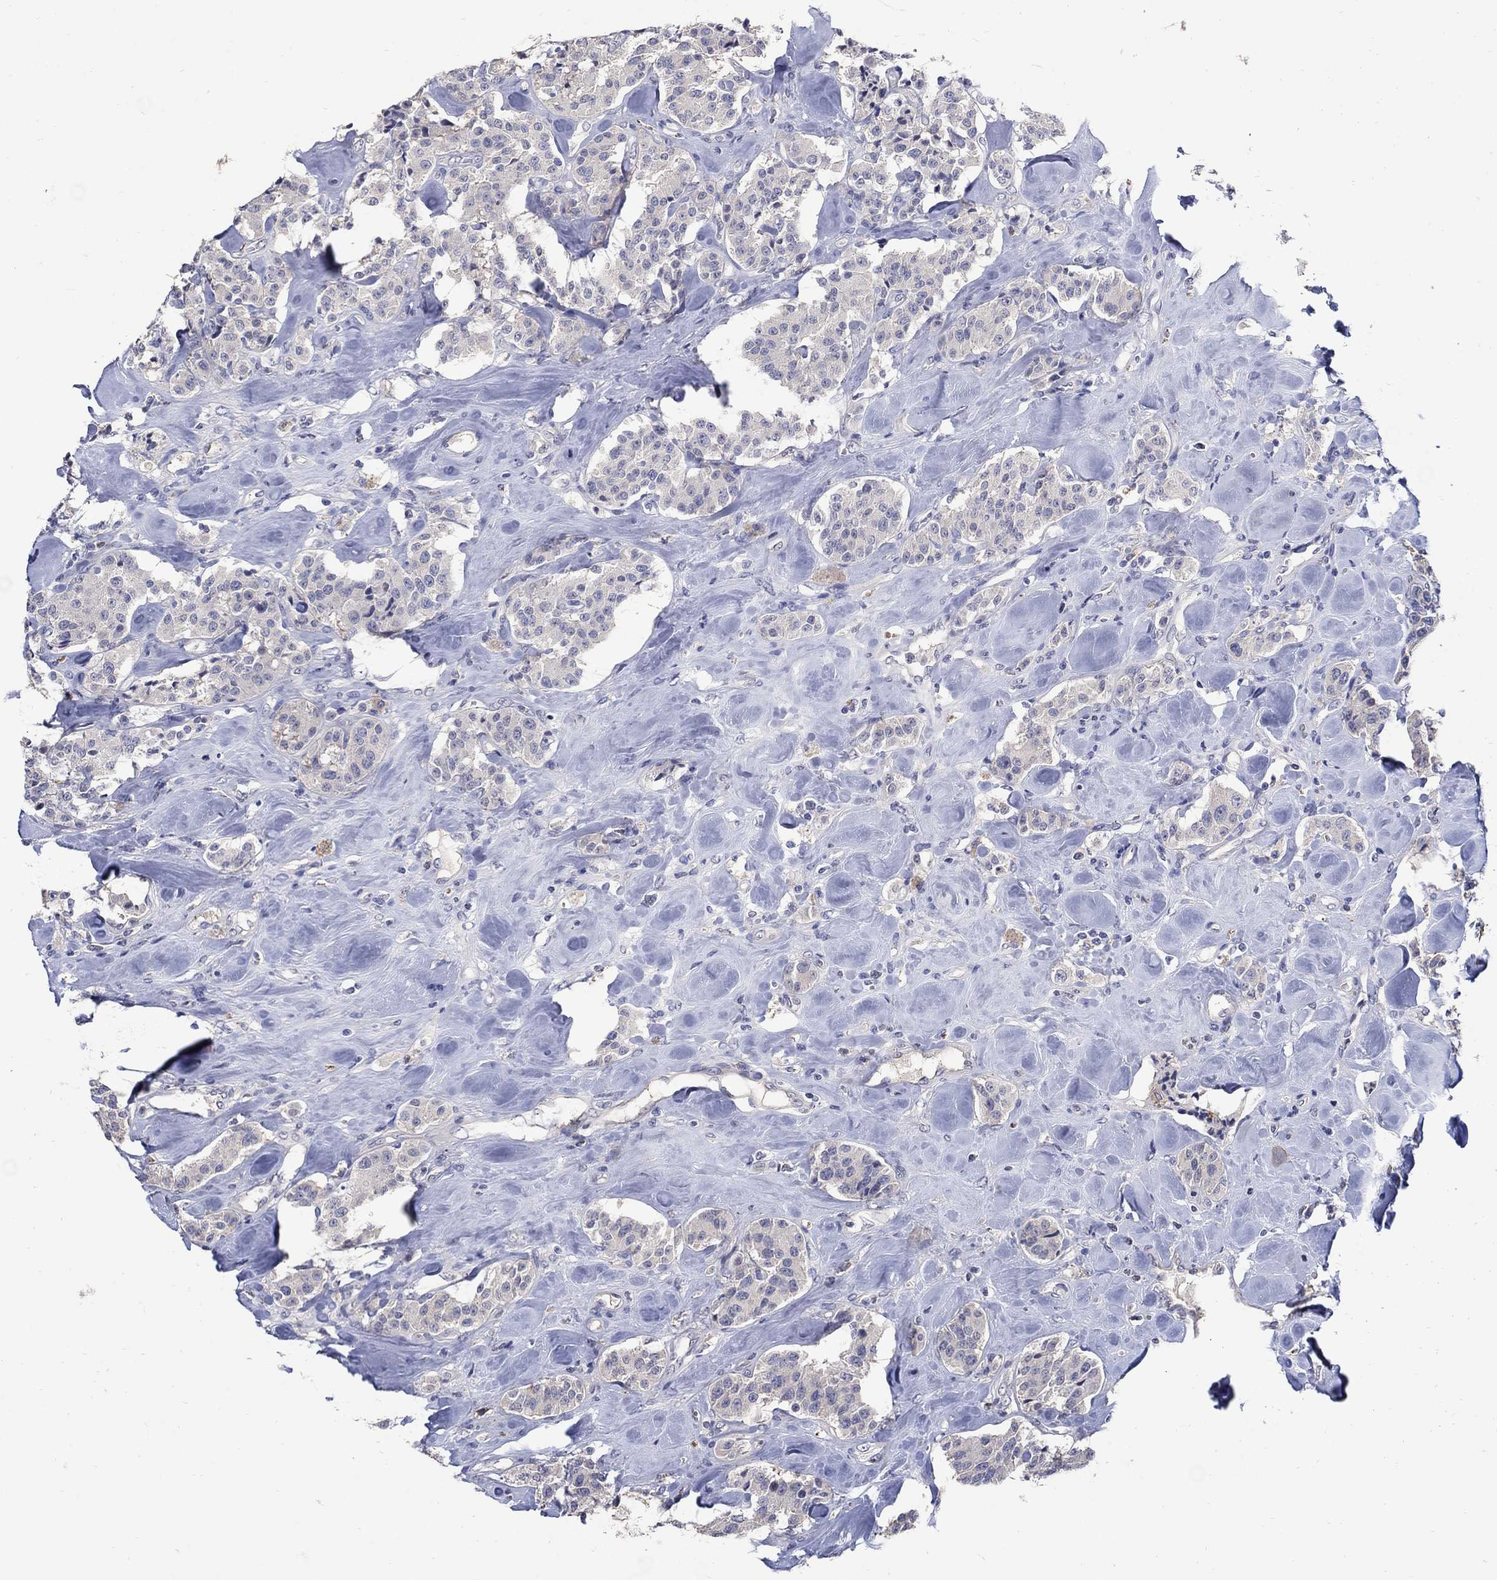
{"staining": {"intensity": "negative", "quantity": "none", "location": "none"}, "tissue": "carcinoid", "cell_type": "Tumor cells", "image_type": "cancer", "snomed": [{"axis": "morphology", "description": "Carcinoid, malignant, NOS"}, {"axis": "topography", "description": "Pancreas"}], "caption": "There is no significant positivity in tumor cells of carcinoid.", "gene": "CETN1", "patient": {"sex": "male", "age": 41}}